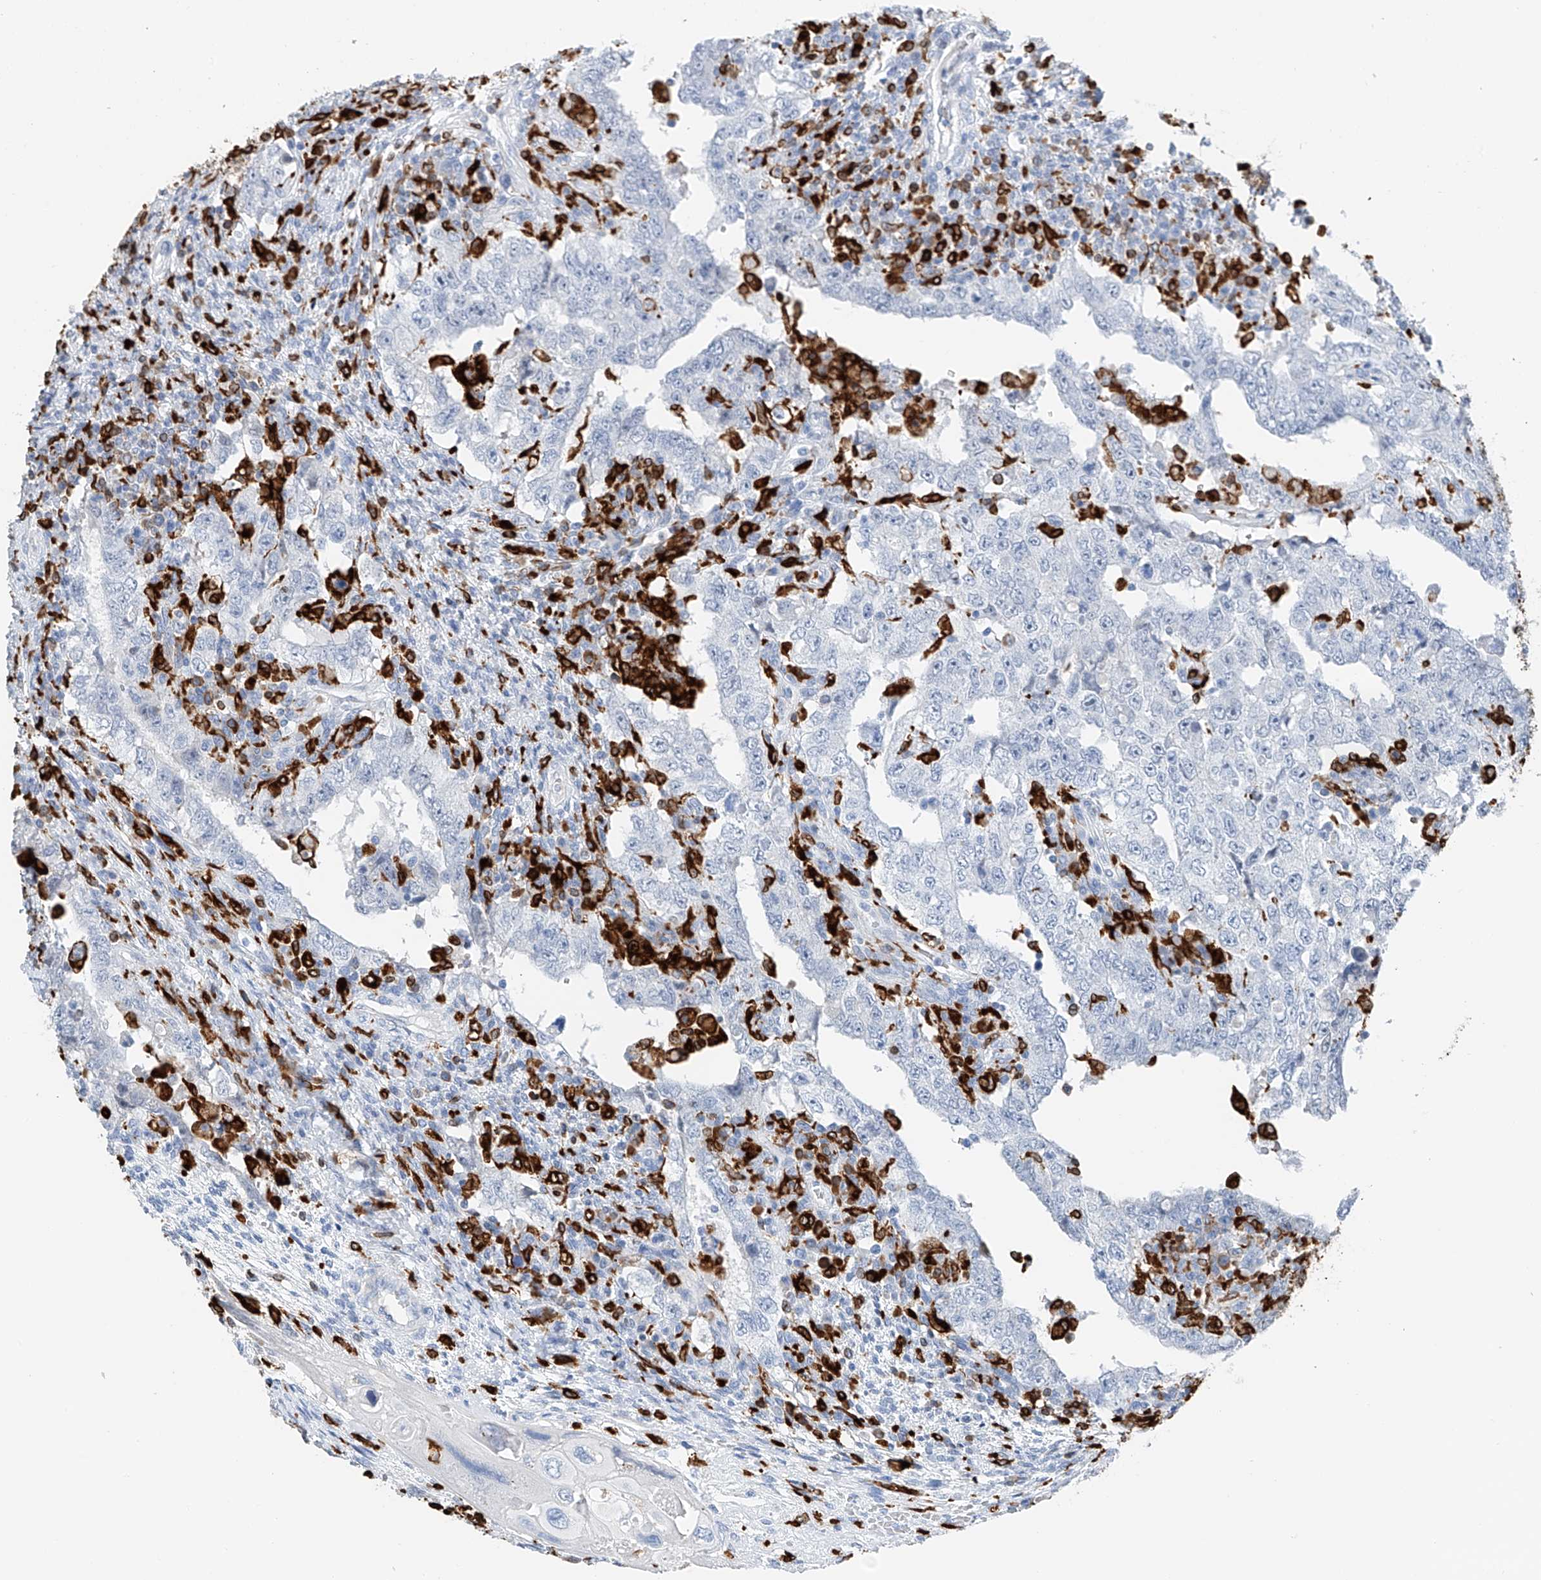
{"staining": {"intensity": "negative", "quantity": "none", "location": "none"}, "tissue": "testis cancer", "cell_type": "Tumor cells", "image_type": "cancer", "snomed": [{"axis": "morphology", "description": "Carcinoma, Embryonal, NOS"}, {"axis": "topography", "description": "Testis"}], "caption": "The photomicrograph reveals no staining of tumor cells in testis cancer (embryonal carcinoma).", "gene": "TBXAS1", "patient": {"sex": "male", "age": 26}}